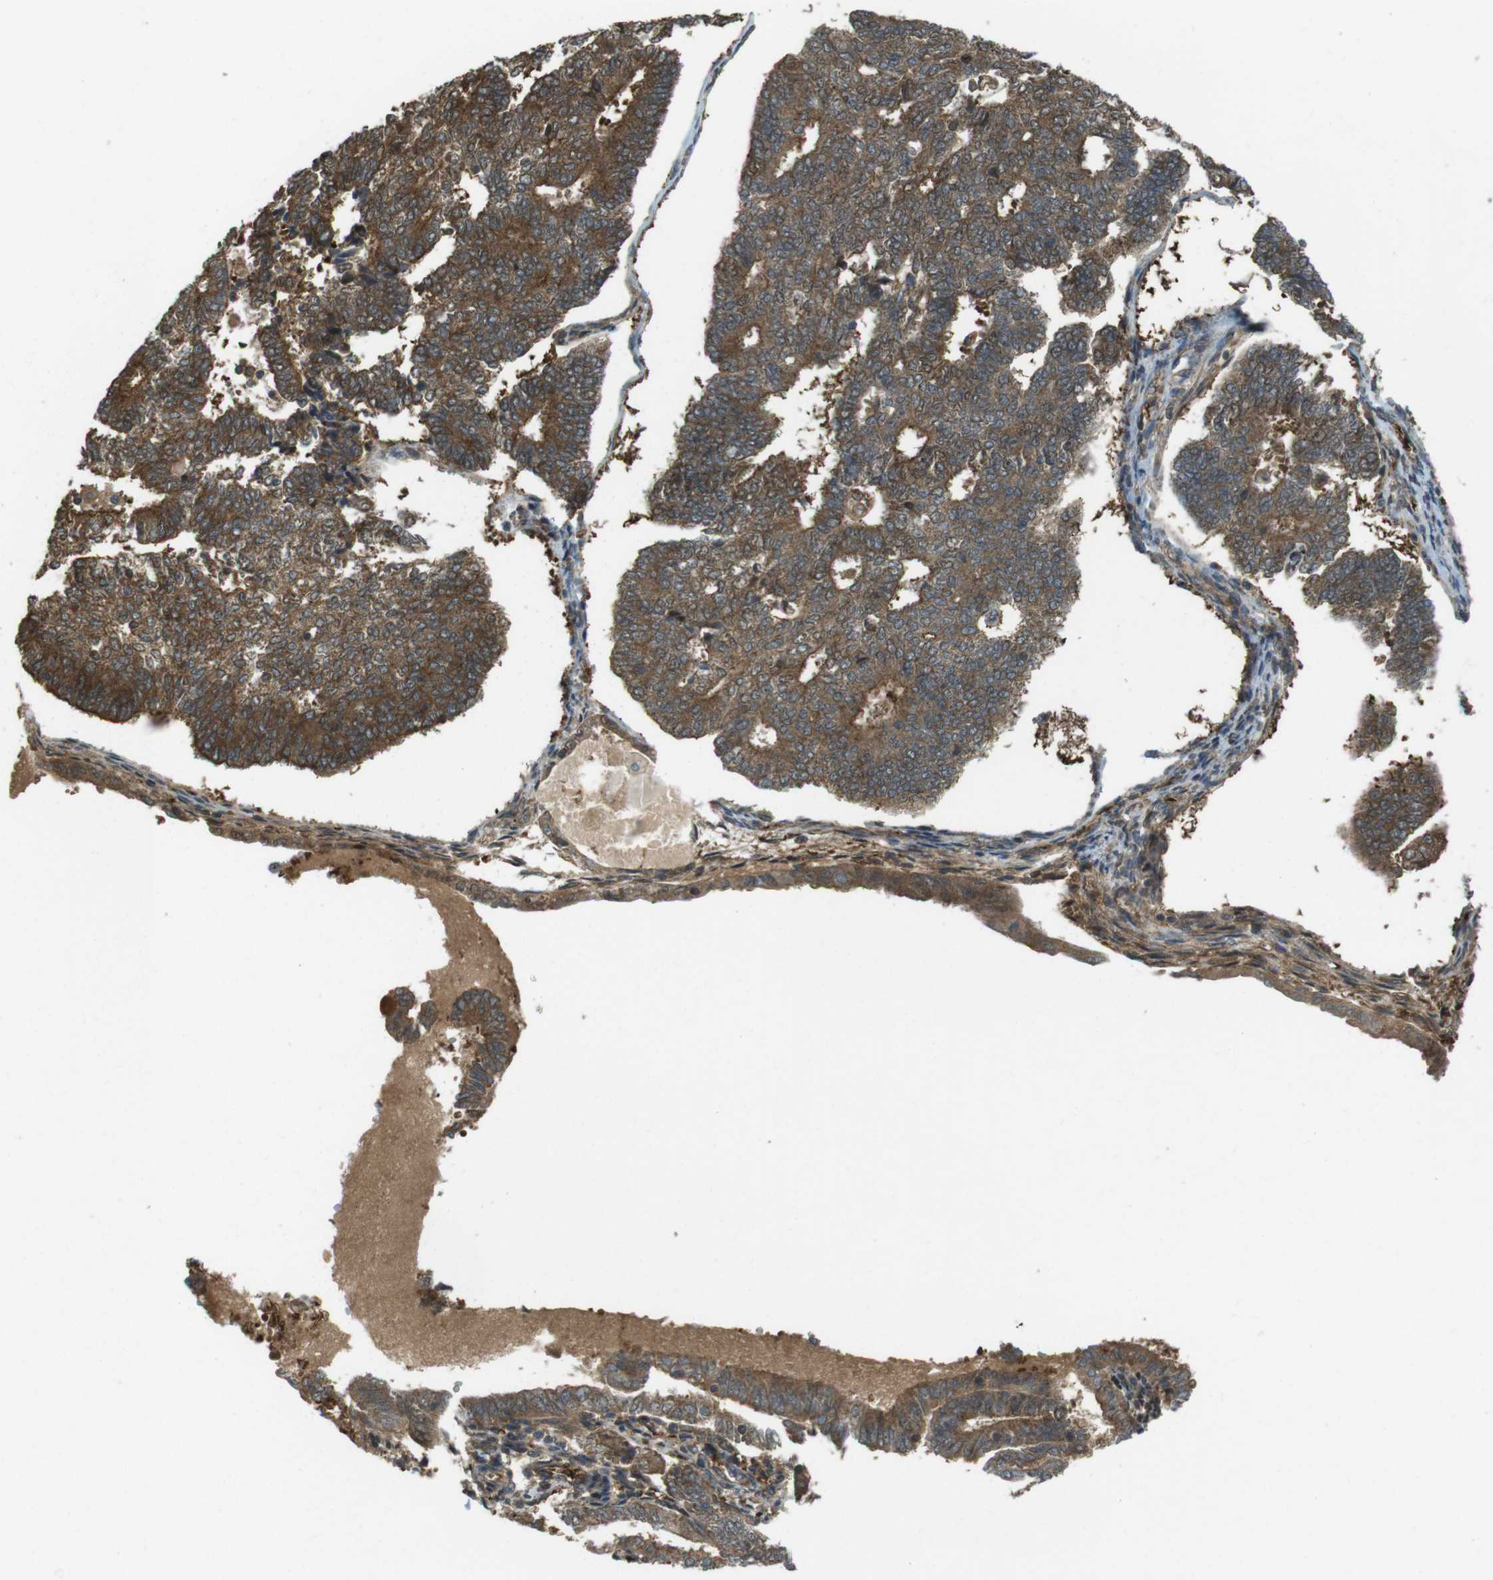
{"staining": {"intensity": "strong", "quantity": ">75%", "location": "cytoplasmic/membranous"}, "tissue": "endometrial cancer", "cell_type": "Tumor cells", "image_type": "cancer", "snomed": [{"axis": "morphology", "description": "Adenocarcinoma, NOS"}, {"axis": "topography", "description": "Endometrium"}], "caption": "Endometrial adenocarcinoma stained with immunohistochemistry shows strong cytoplasmic/membranous expression in about >75% of tumor cells.", "gene": "LRRC3B", "patient": {"sex": "female", "age": 70}}